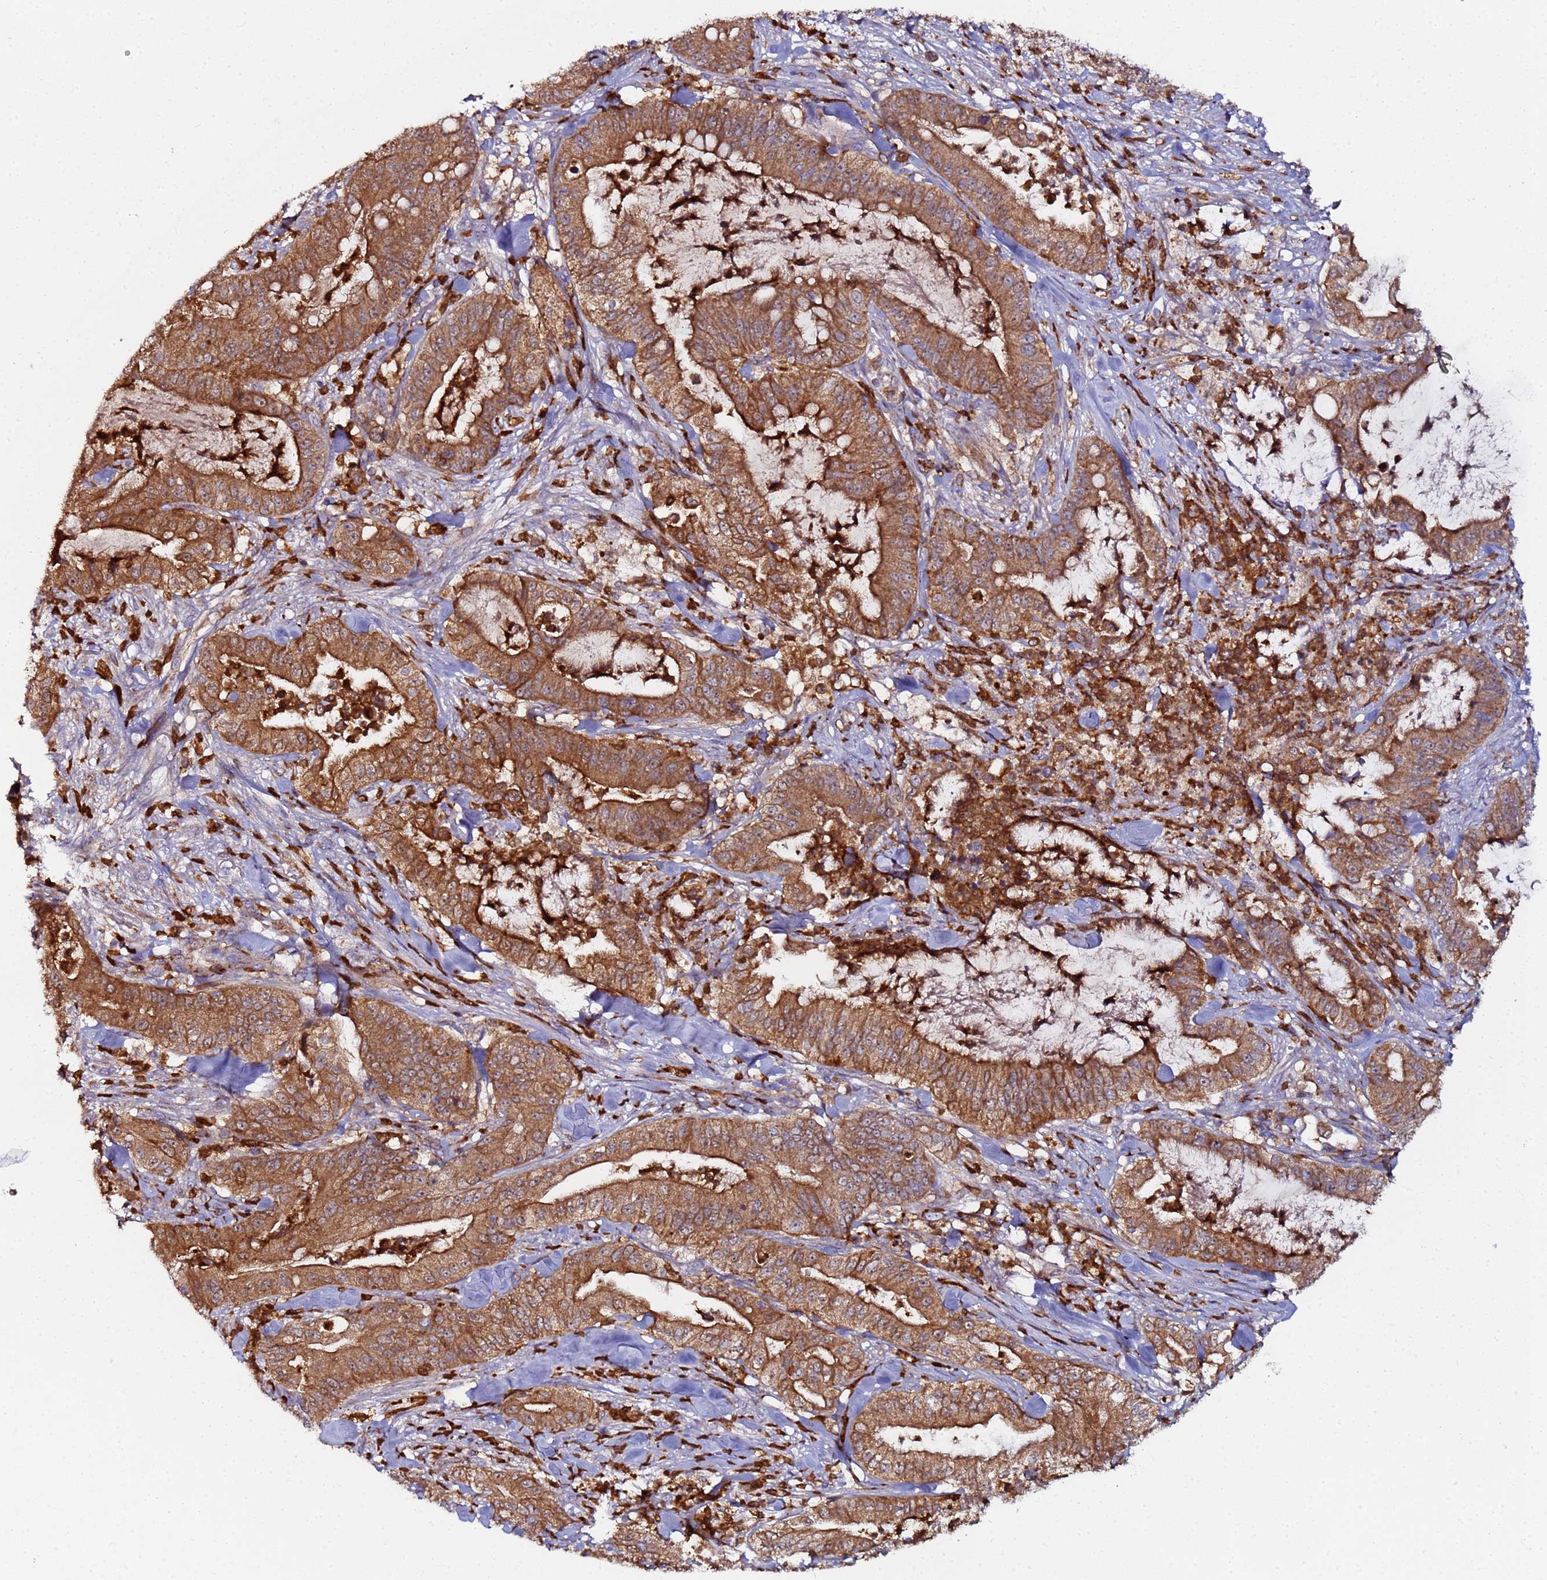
{"staining": {"intensity": "strong", "quantity": ">75%", "location": "cytoplasmic/membranous"}, "tissue": "pancreatic cancer", "cell_type": "Tumor cells", "image_type": "cancer", "snomed": [{"axis": "morphology", "description": "Adenocarcinoma, NOS"}, {"axis": "topography", "description": "Pancreas"}], "caption": "There is high levels of strong cytoplasmic/membranous expression in tumor cells of pancreatic cancer (adenocarcinoma), as demonstrated by immunohistochemical staining (brown color).", "gene": "CCDC127", "patient": {"sex": "male", "age": 71}}